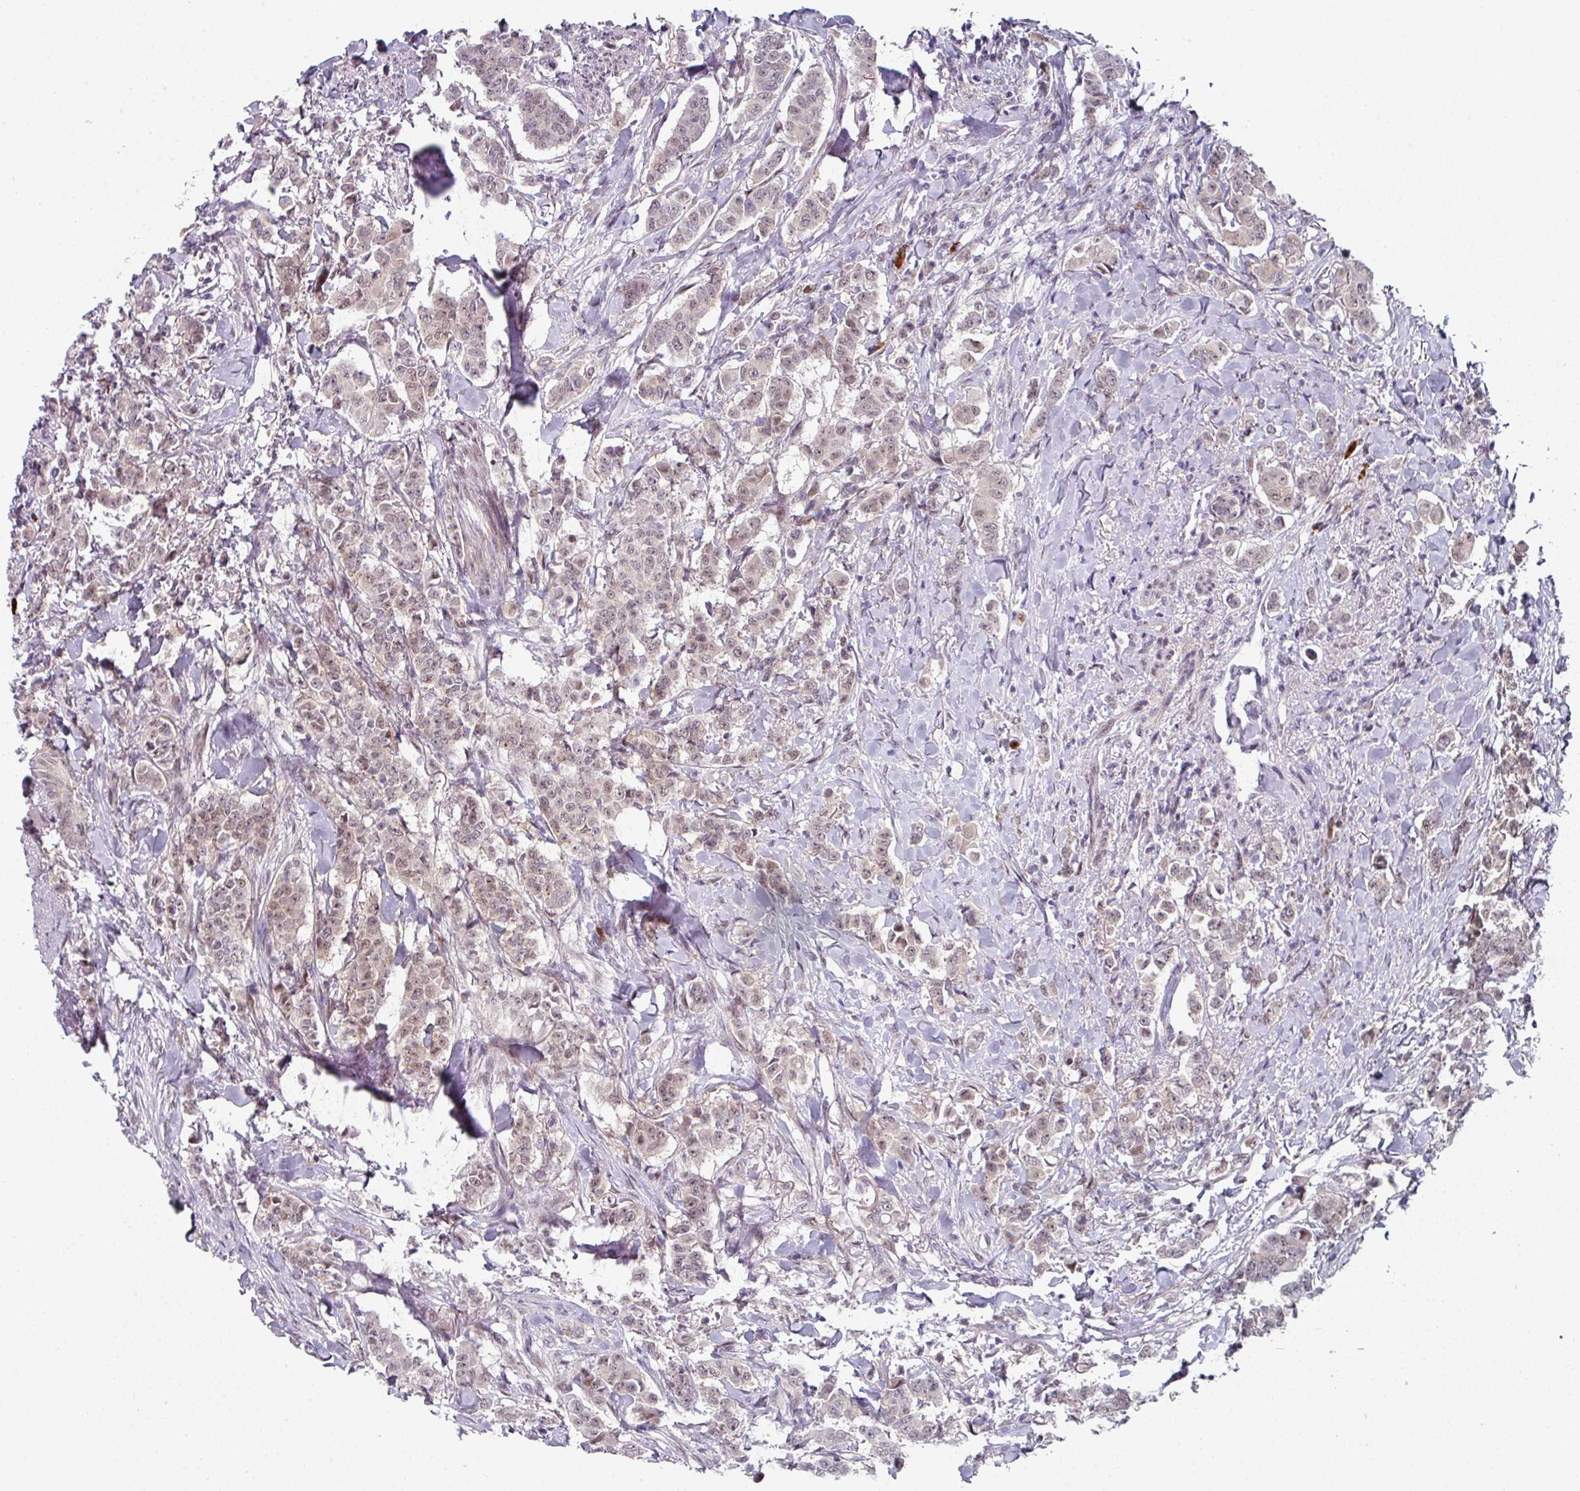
{"staining": {"intensity": "weak", "quantity": "25%-75%", "location": "cytoplasmic/membranous,nuclear"}, "tissue": "breast cancer", "cell_type": "Tumor cells", "image_type": "cancer", "snomed": [{"axis": "morphology", "description": "Duct carcinoma"}, {"axis": "topography", "description": "Breast"}], "caption": "A photomicrograph showing weak cytoplasmic/membranous and nuclear expression in approximately 25%-75% of tumor cells in invasive ductal carcinoma (breast), as visualized by brown immunohistochemical staining.", "gene": "TMCC1", "patient": {"sex": "female", "age": 40}}